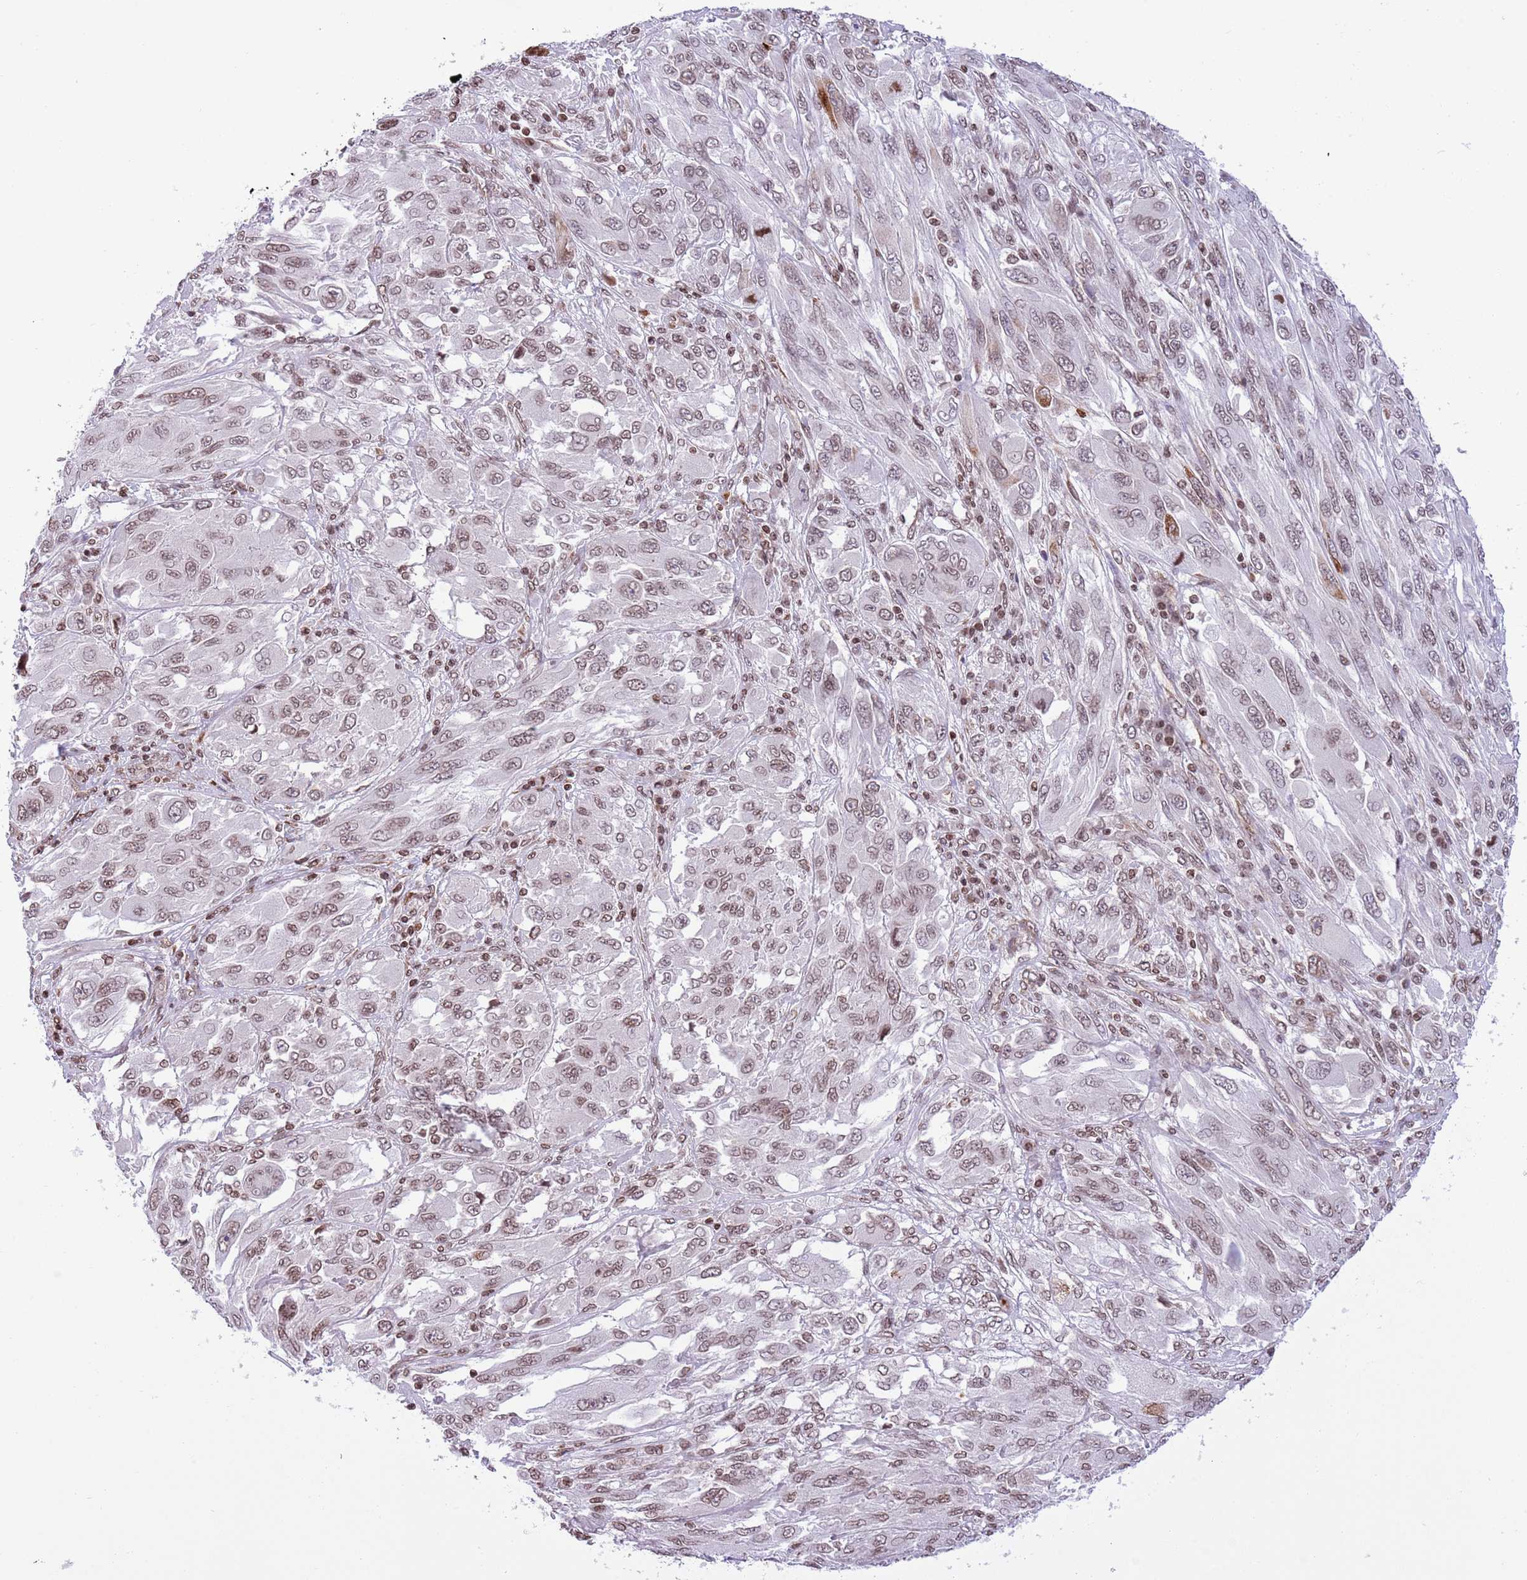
{"staining": {"intensity": "moderate", "quantity": ">75%", "location": "nuclear"}, "tissue": "melanoma", "cell_type": "Tumor cells", "image_type": "cancer", "snomed": [{"axis": "morphology", "description": "Malignant melanoma, NOS"}, {"axis": "topography", "description": "Skin"}], "caption": "This image demonstrates malignant melanoma stained with immunohistochemistry (IHC) to label a protein in brown. The nuclear of tumor cells show moderate positivity for the protein. Nuclei are counter-stained blue.", "gene": "NRIP1", "patient": {"sex": "female", "age": 91}}